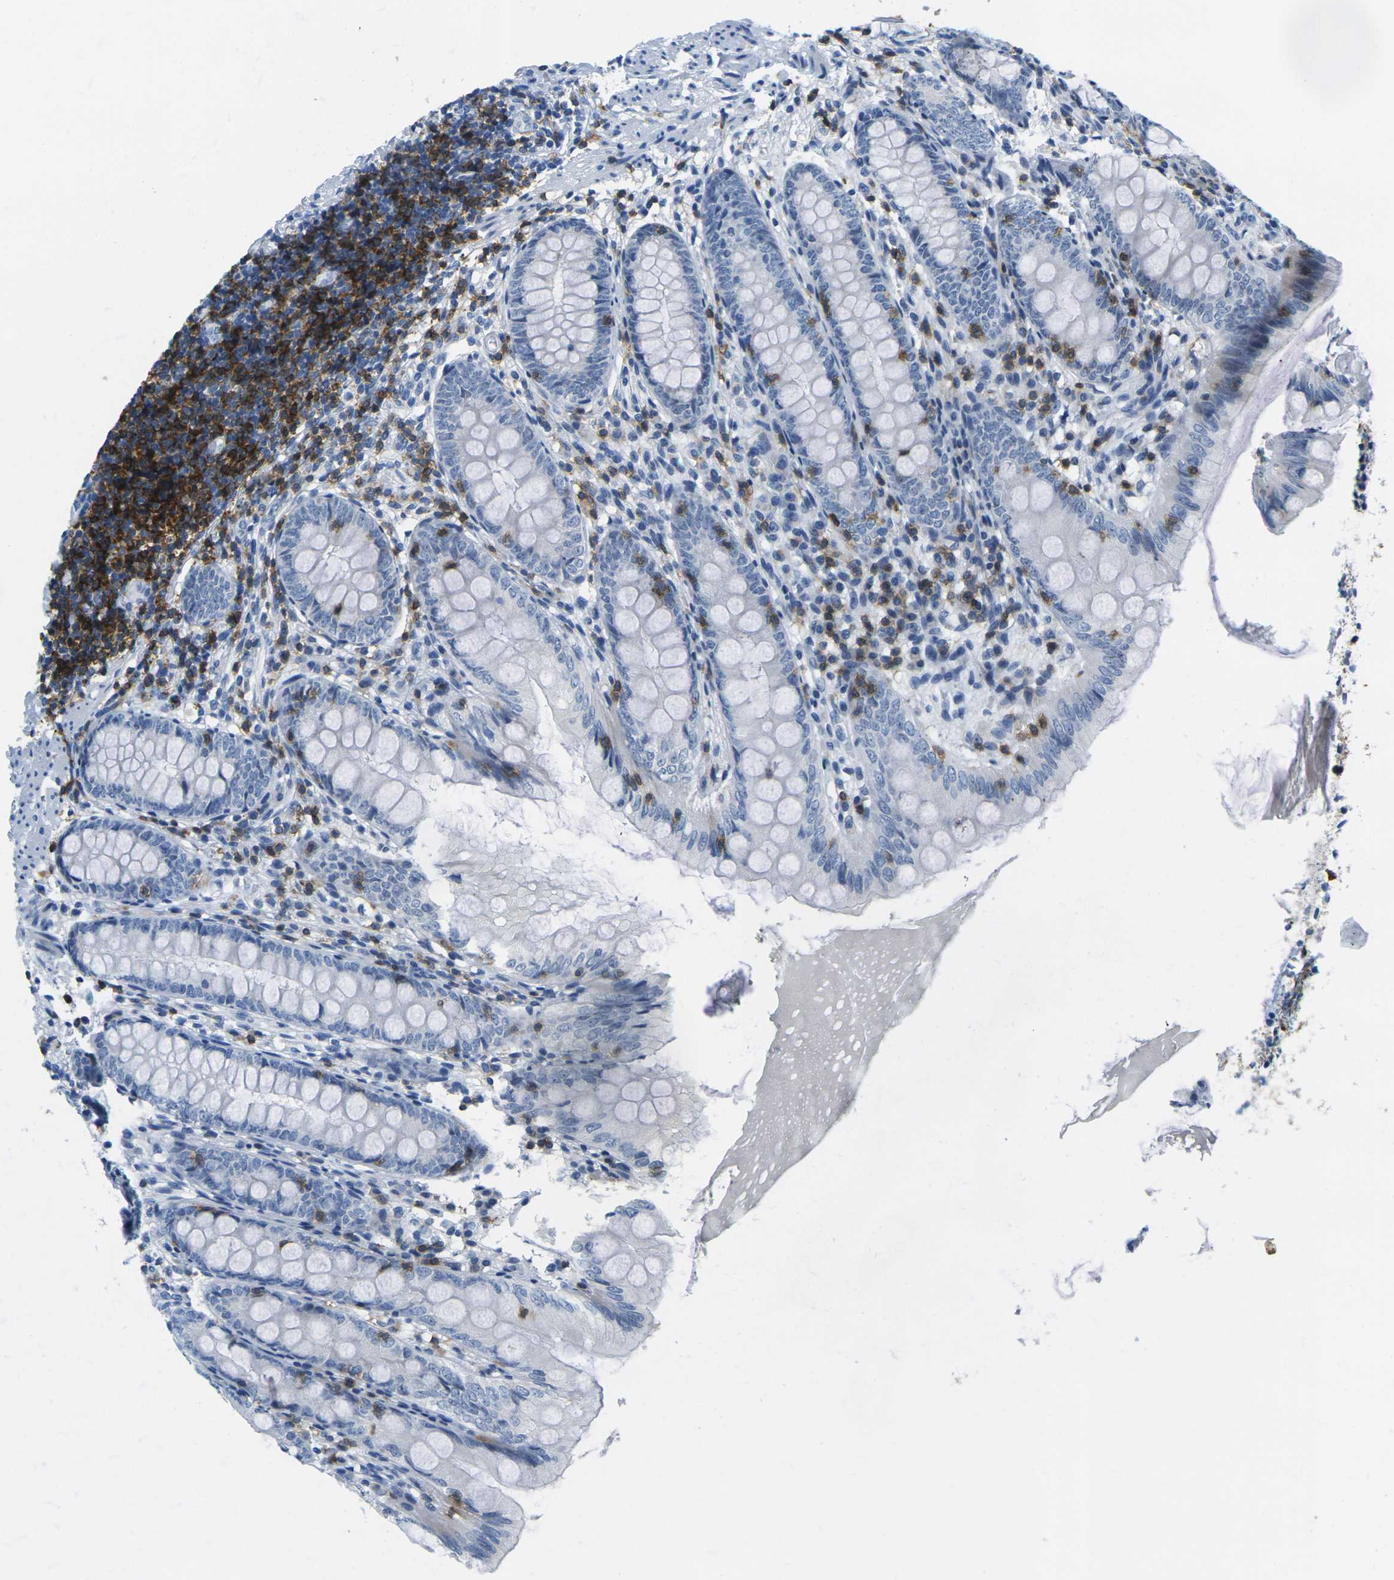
{"staining": {"intensity": "negative", "quantity": "none", "location": "none"}, "tissue": "appendix", "cell_type": "Glandular cells", "image_type": "normal", "snomed": [{"axis": "morphology", "description": "Normal tissue, NOS"}, {"axis": "topography", "description": "Appendix"}], "caption": "Immunohistochemistry of normal human appendix shows no staining in glandular cells.", "gene": "CD3D", "patient": {"sex": "female", "age": 77}}